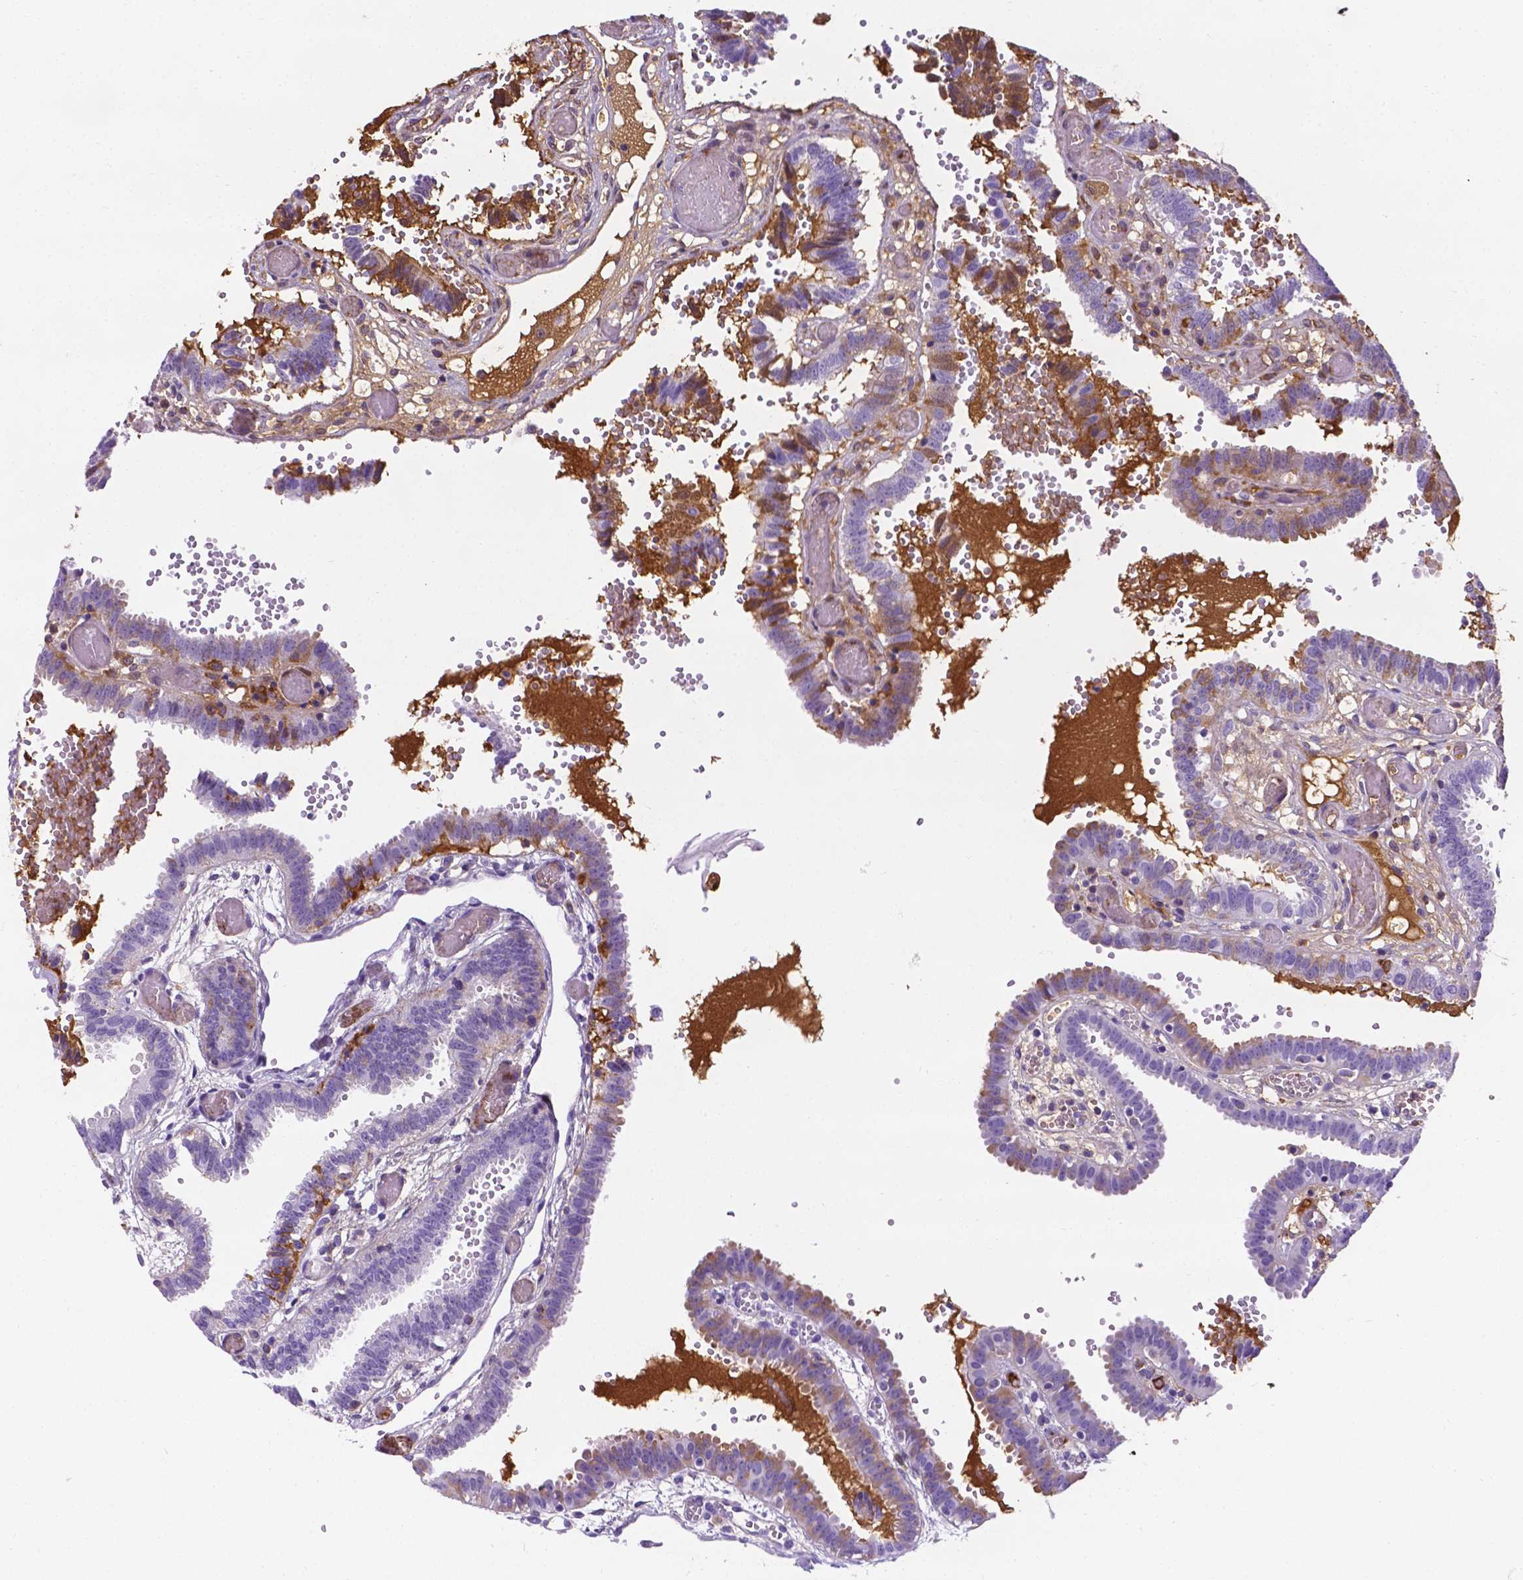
{"staining": {"intensity": "negative", "quantity": "none", "location": "none"}, "tissue": "fallopian tube", "cell_type": "Glandular cells", "image_type": "normal", "snomed": [{"axis": "morphology", "description": "Normal tissue, NOS"}, {"axis": "topography", "description": "Fallopian tube"}], "caption": "An image of human fallopian tube is negative for staining in glandular cells.", "gene": "APOE", "patient": {"sex": "female", "age": 37}}